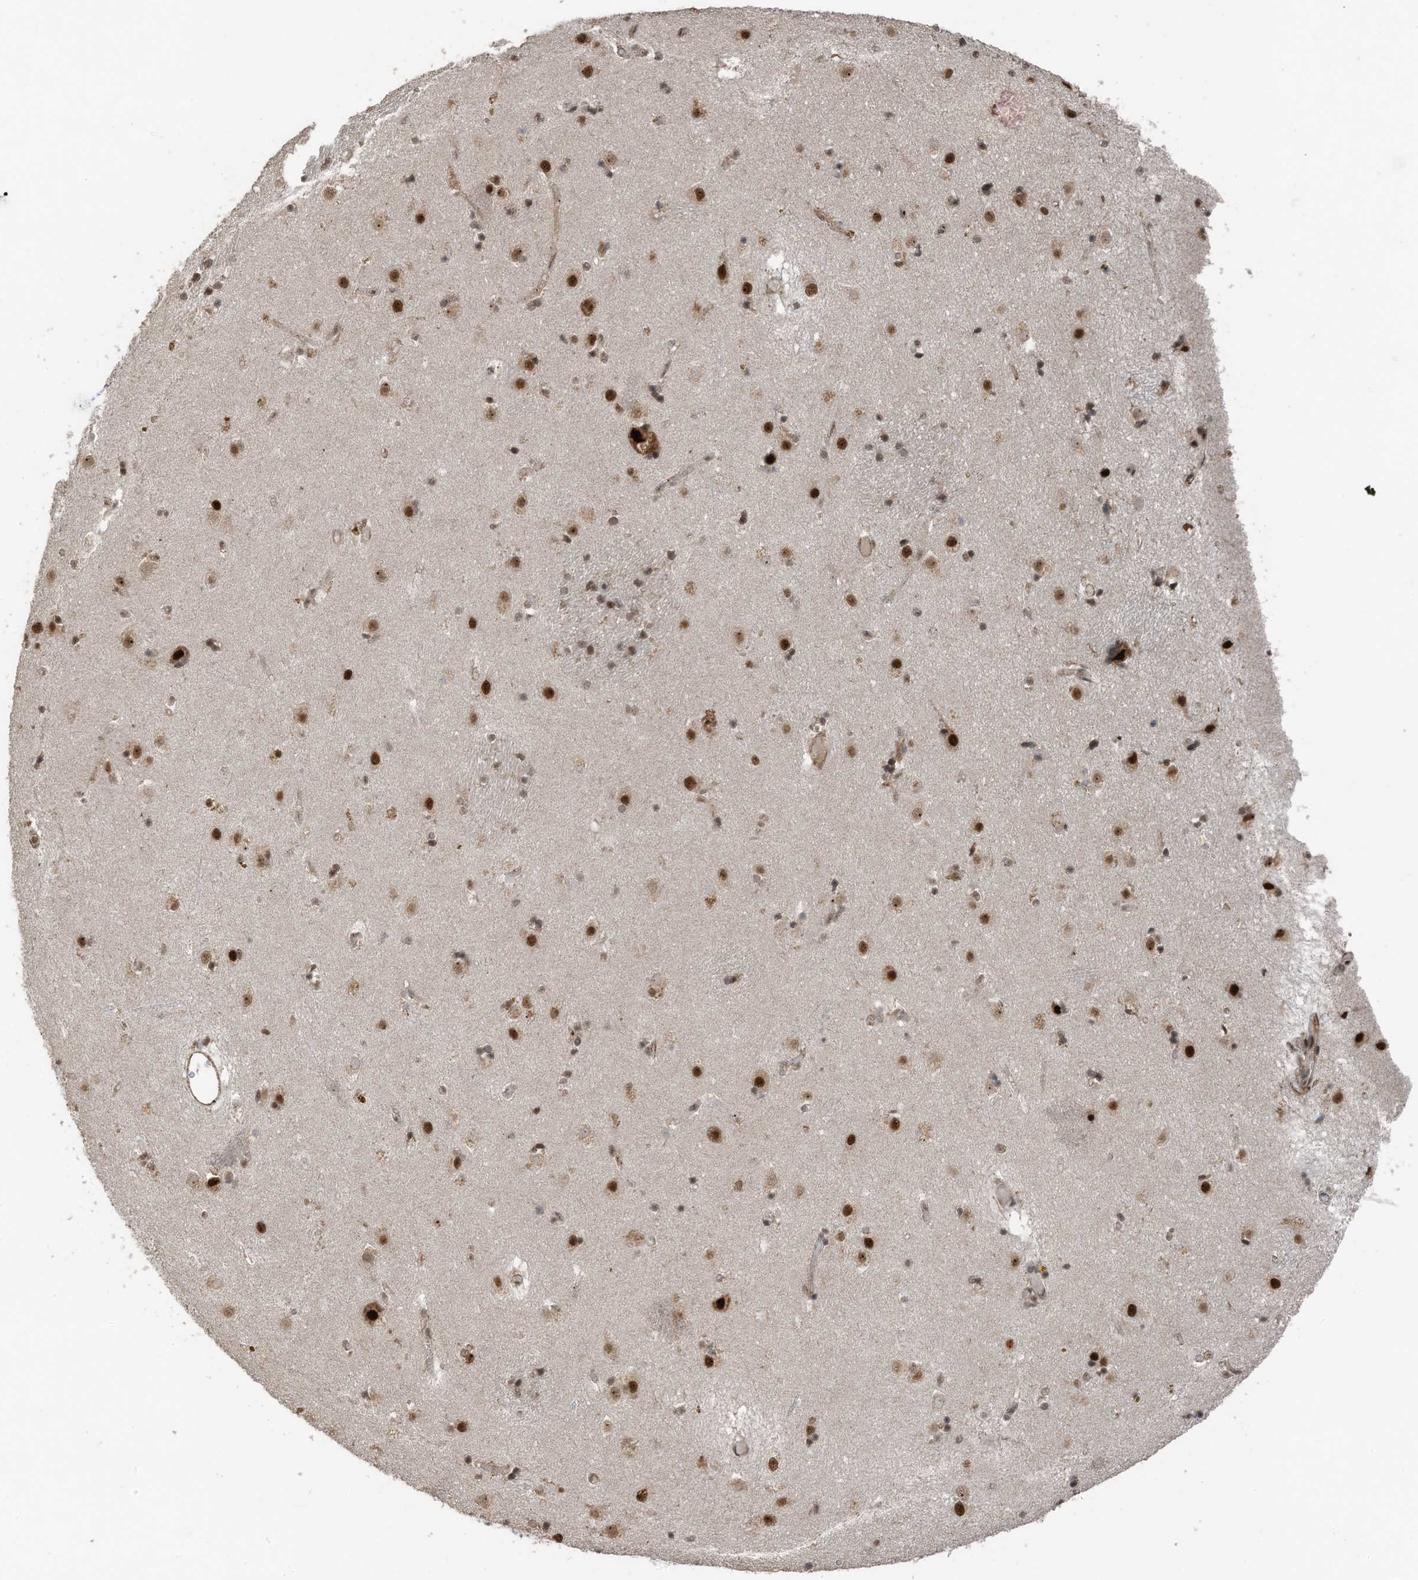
{"staining": {"intensity": "moderate", "quantity": "25%-75%", "location": "cytoplasmic/membranous,nuclear"}, "tissue": "caudate", "cell_type": "Glial cells", "image_type": "normal", "snomed": [{"axis": "morphology", "description": "Normal tissue, NOS"}, {"axis": "topography", "description": "Lateral ventricle wall"}], "caption": "About 25%-75% of glial cells in unremarkable caudate reveal moderate cytoplasmic/membranous,nuclear protein staining as visualized by brown immunohistochemical staining.", "gene": "ERLEC1", "patient": {"sex": "male", "age": 70}}